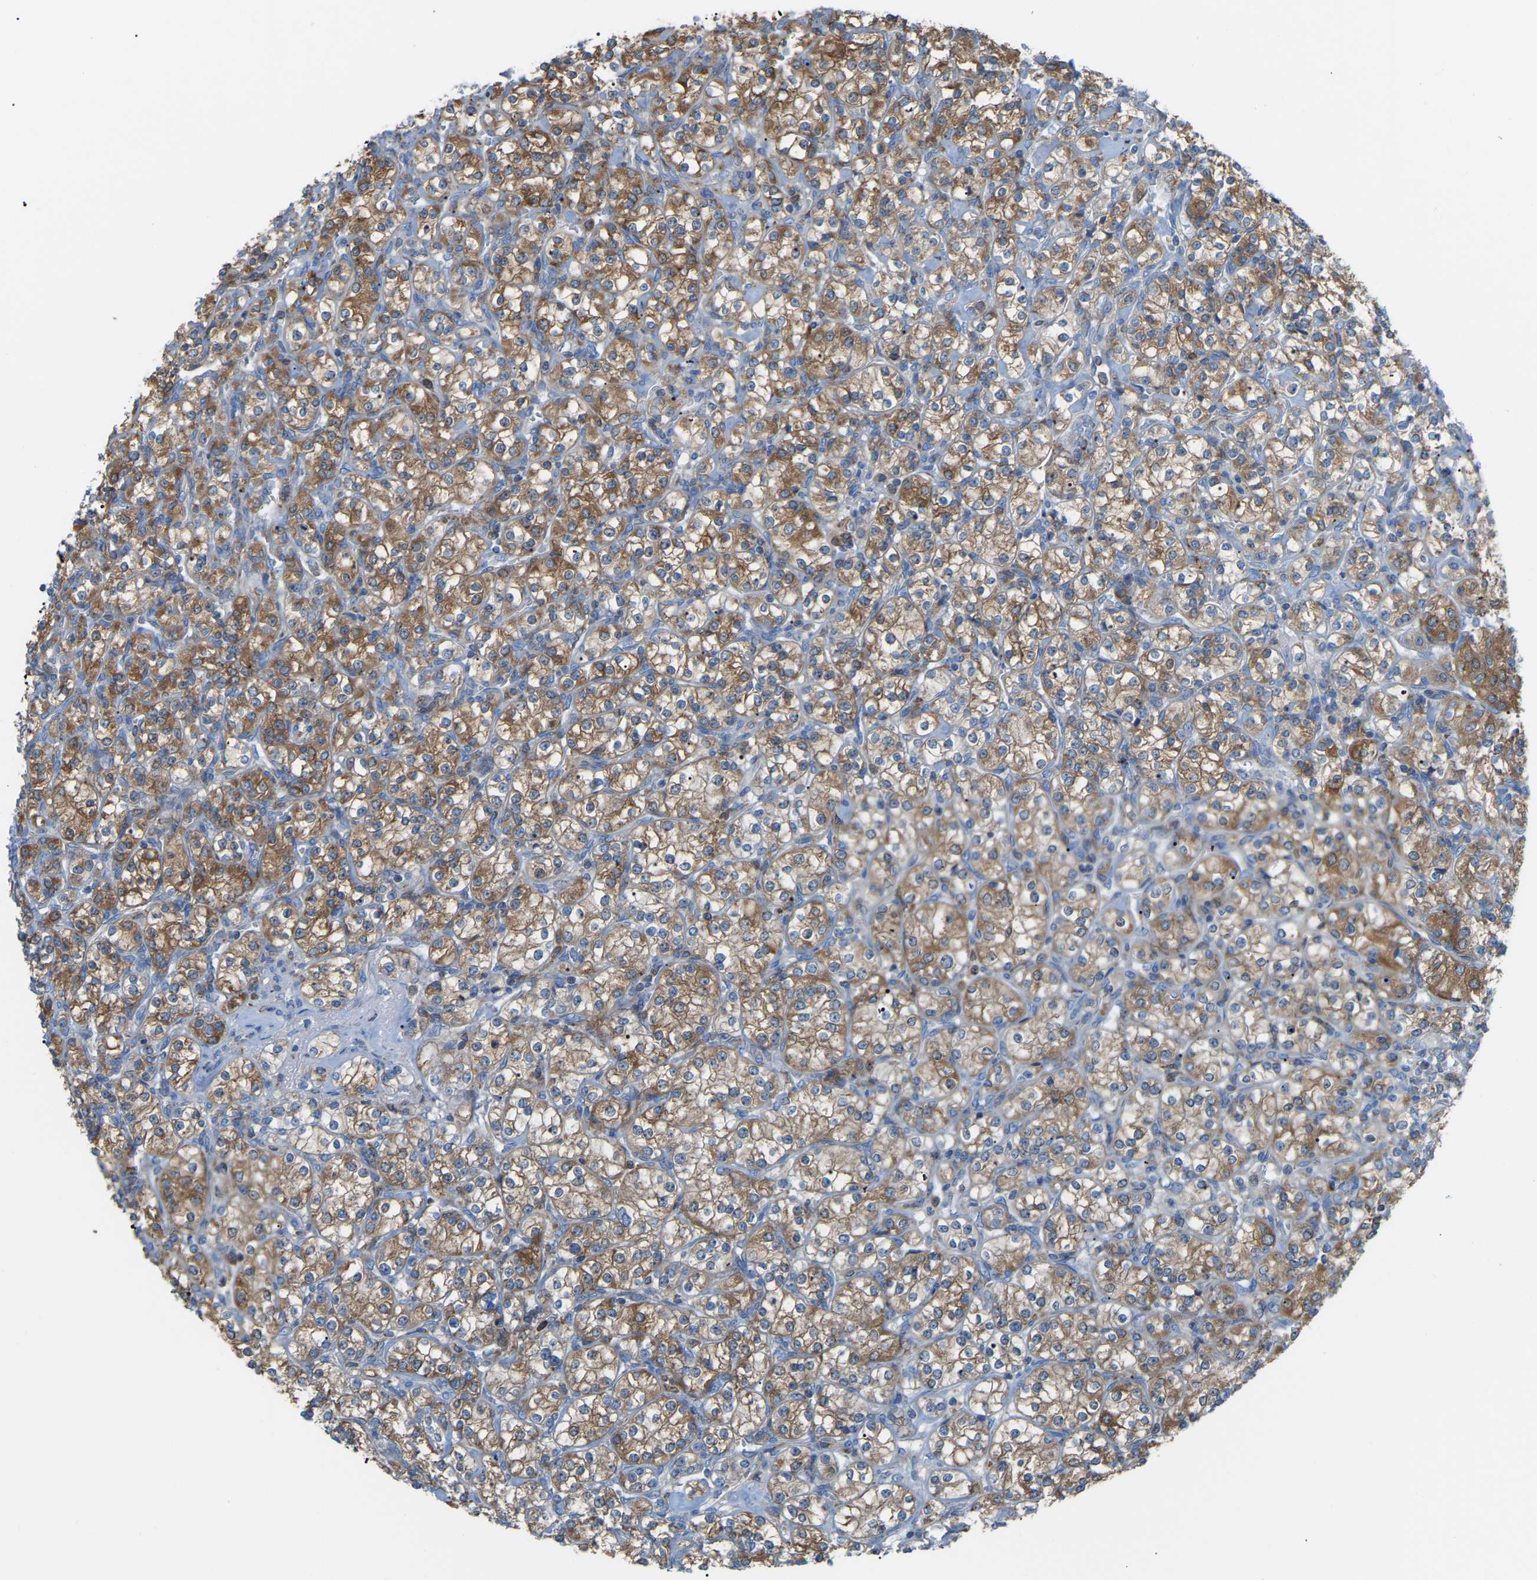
{"staining": {"intensity": "moderate", "quantity": ">75%", "location": "cytoplasmic/membranous"}, "tissue": "renal cancer", "cell_type": "Tumor cells", "image_type": "cancer", "snomed": [{"axis": "morphology", "description": "Adenocarcinoma, NOS"}, {"axis": "topography", "description": "Kidney"}], "caption": "Brown immunohistochemical staining in human renal adenocarcinoma exhibits moderate cytoplasmic/membranous staining in approximately >75% of tumor cells.", "gene": "CROT", "patient": {"sex": "male", "age": 77}}